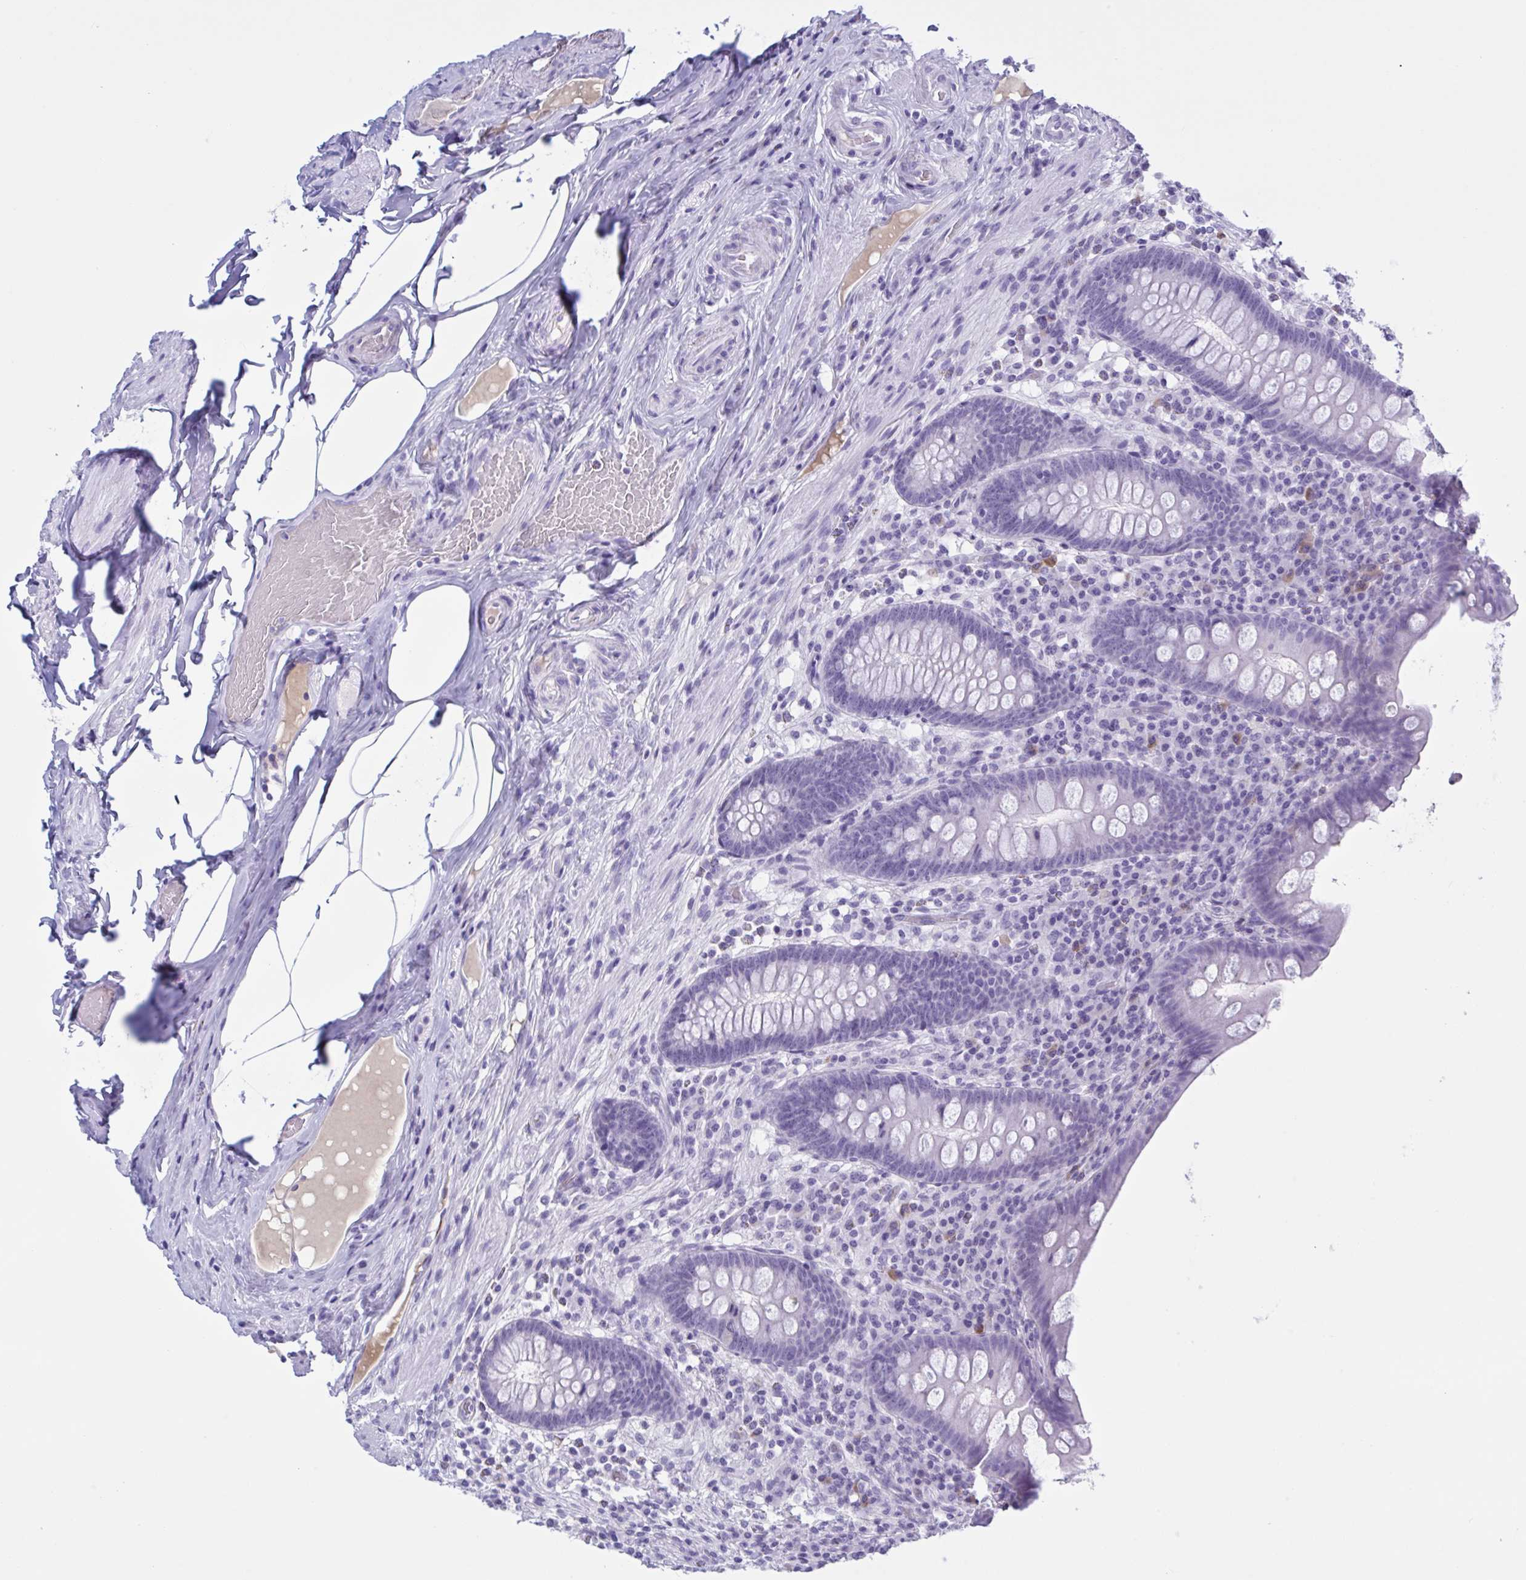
{"staining": {"intensity": "negative", "quantity": "none", "location": "none"}, "tissue": "appendix", "cell_type": "Glandular cells", "image_type": "normal", "snomed": [{"axis": "morphology", "description": "Normal tissue, NOS"}, {"axis": "topography", "description": "Appendix"}], "caption": "Immunohistochemistry (IHC) histopathology image of benign human appendix stained for a protein (brown), which shows no expression in glandular cells.", "gene": "USP35", "patient": {"sex": "male", "age": 71}}